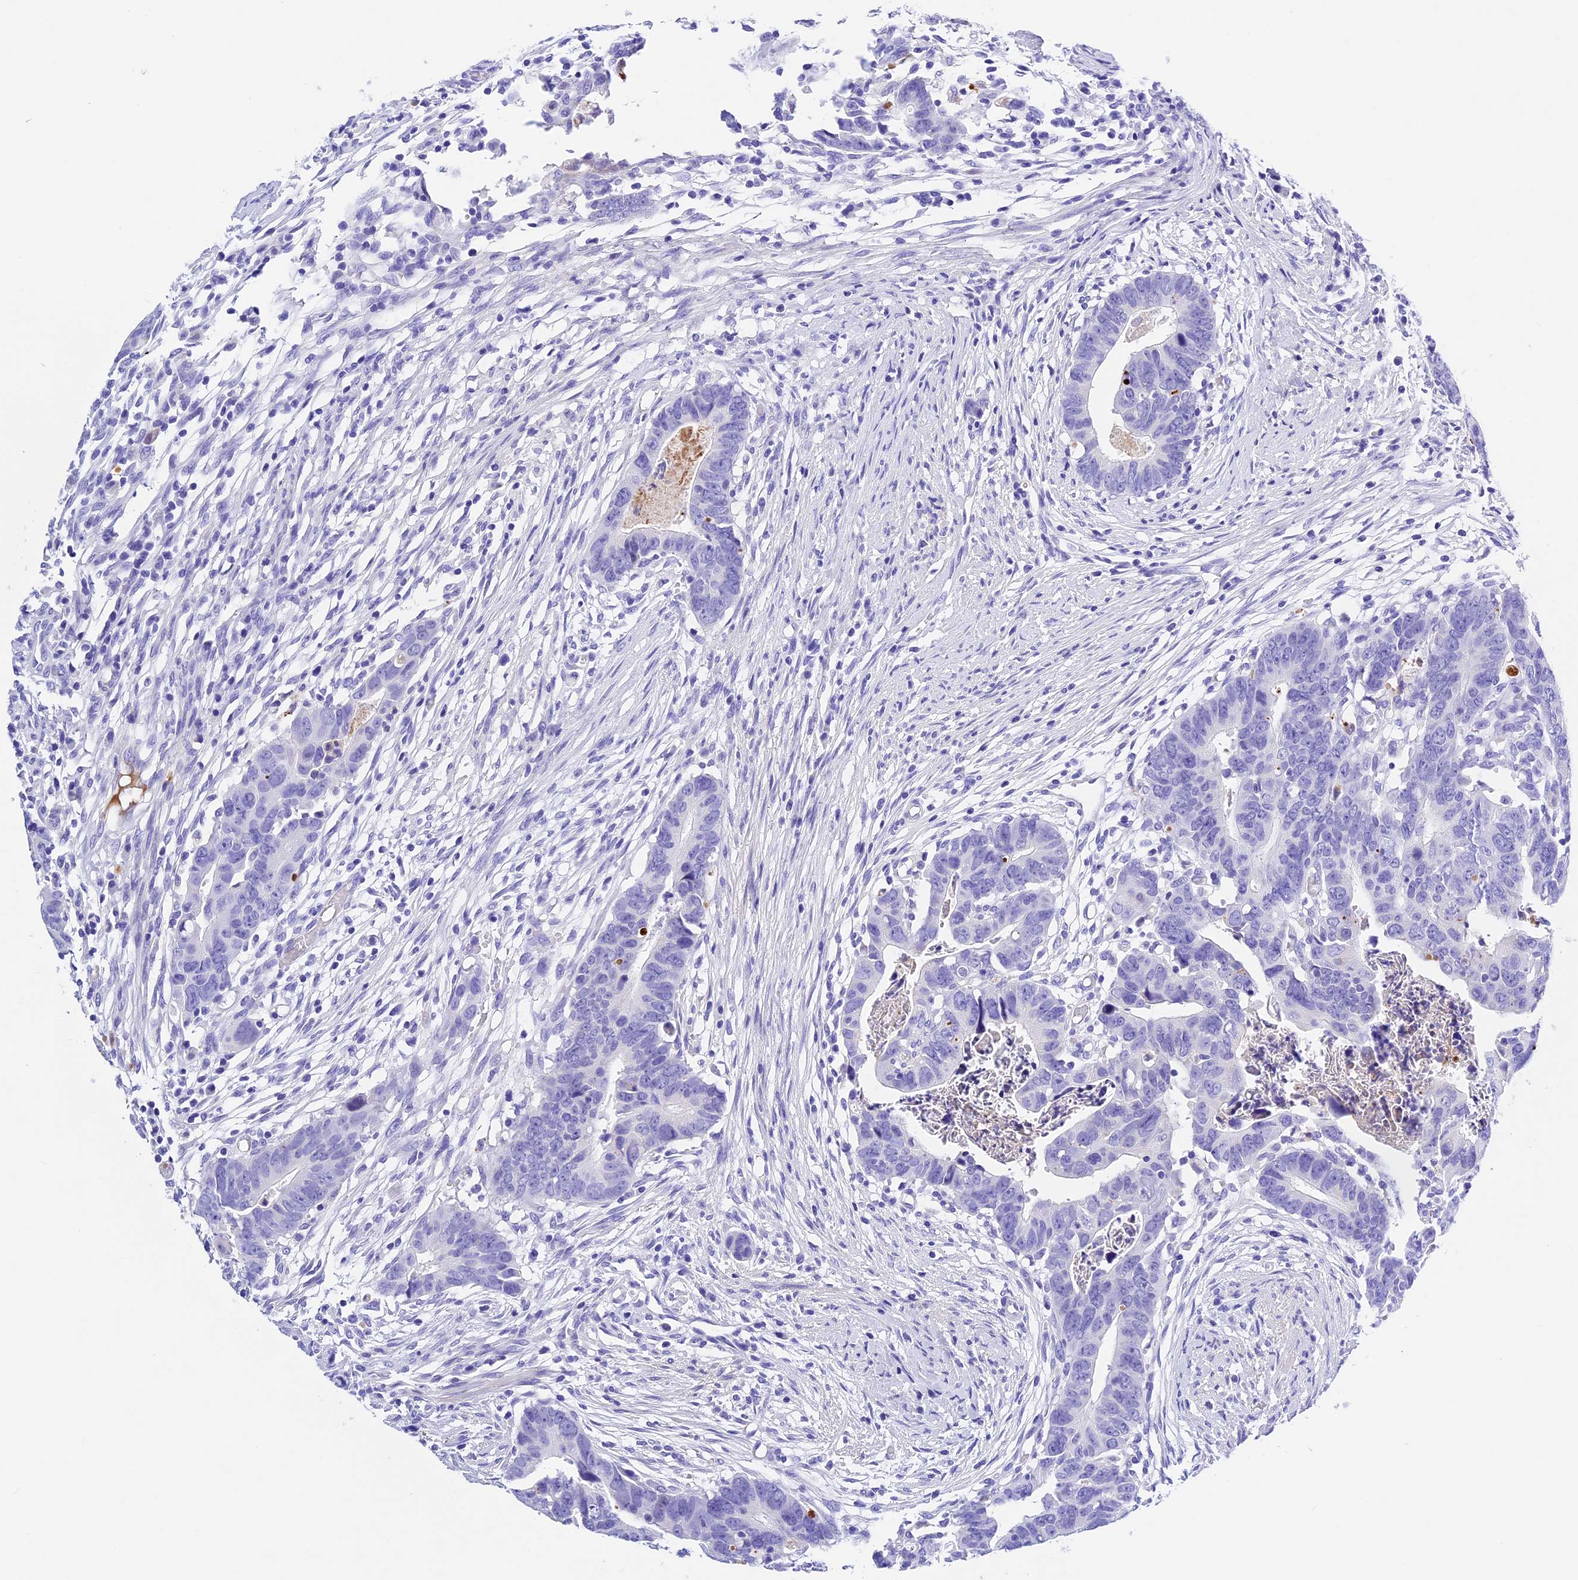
{"staining": {"intensity": "negative", "quantity": "none", "location": "none"}, "tissue": "colorectal cancer", "cell_type": "Tumor cells", "image_type": "cancer", "snomed": [{"axis": "morphology", "description": "Adenocarcinoma, NOS"}, {"axis": "topography", "description": "Rectum"}], "caption": "High magnification brightfield microscopy of colorectal cancer stained with DAB (3,3'-diaminobenzidine) (brown) and counterstained with hematoxylin (blue): tumor cells show no significant expression.", "gene": "PSG11", "patient": {"sex": "female", "age": 65}}